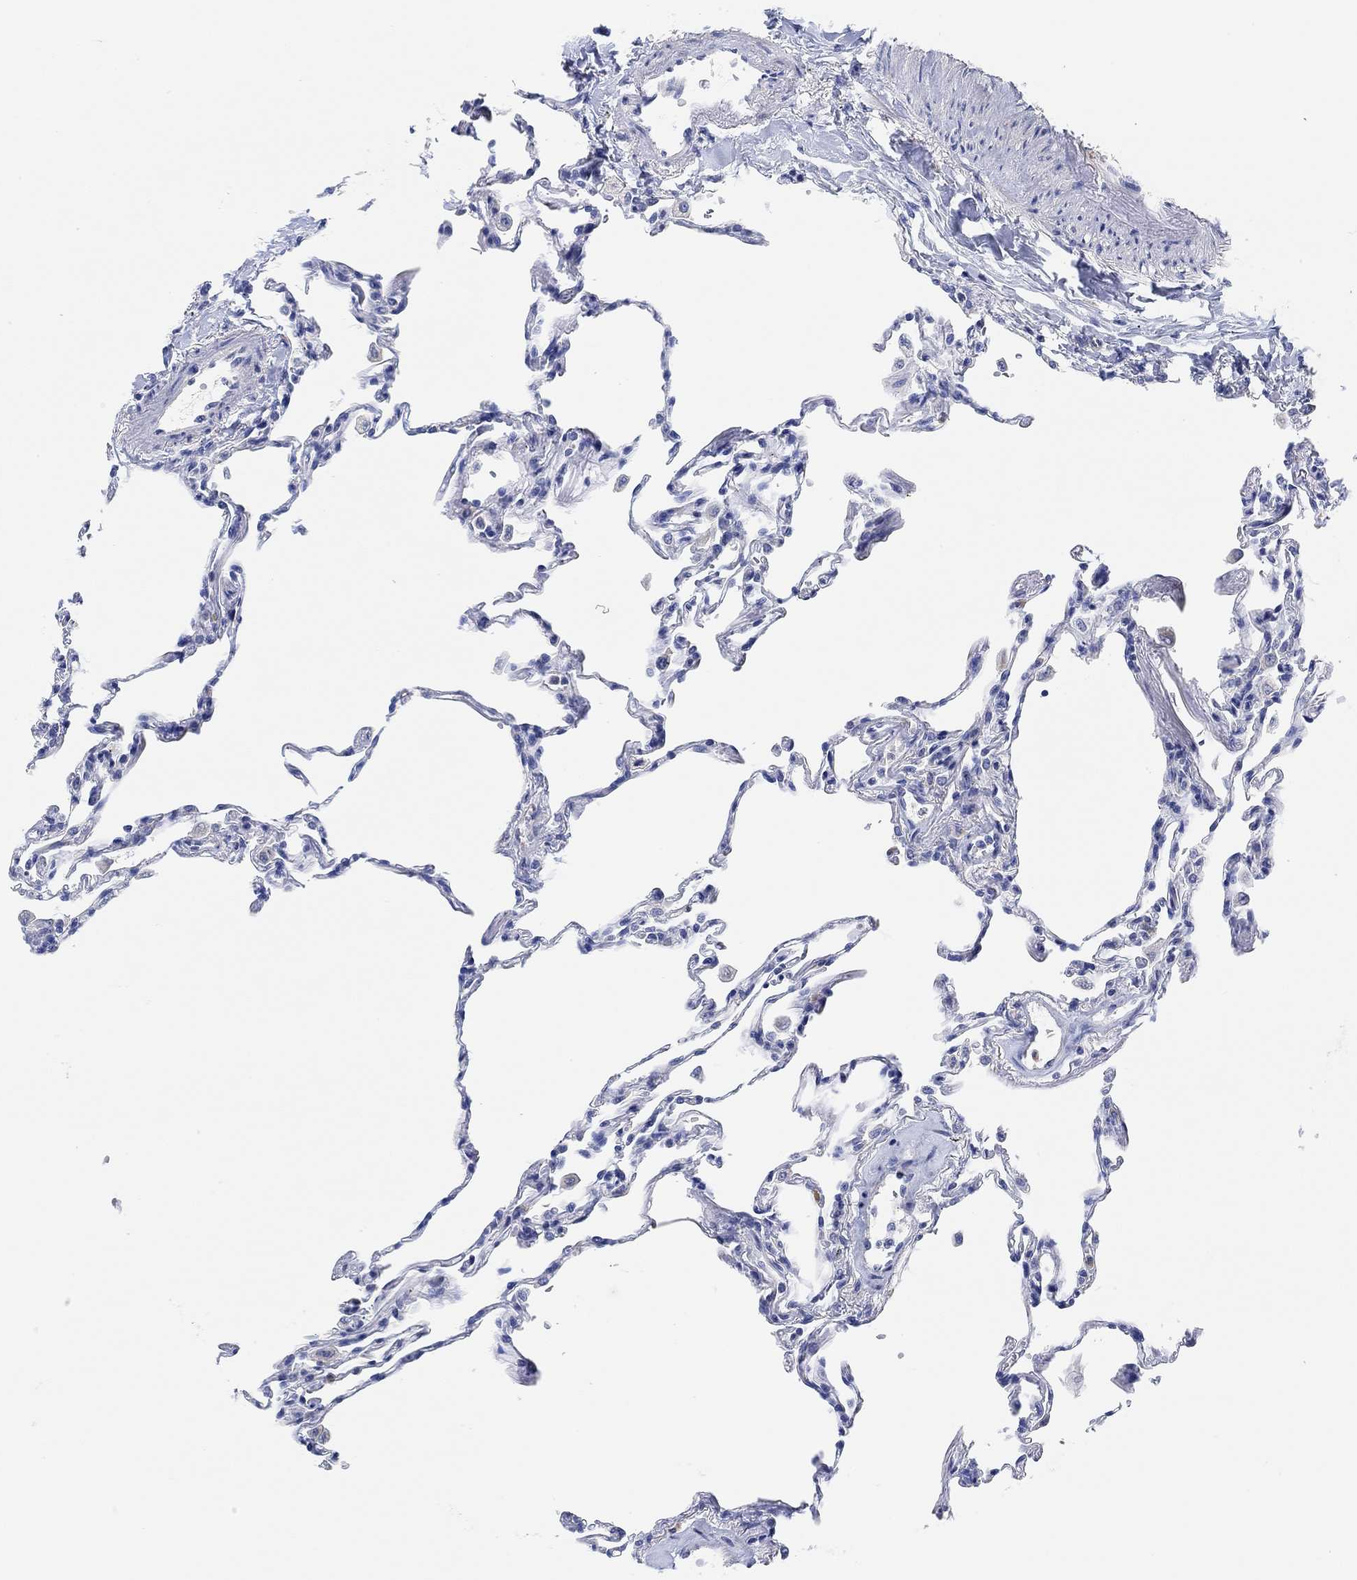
{"staining": {"intensity": "weak", "quantity": "<25%", "location": "cytoplasmic/membranous"}, "tissue": "lung", "cell_type": "Alveolar cells", "image_type": "normal", "snomed": [{"axis": "morphology", "description": "Normal tissue, NOS"}, {"axis": "topography", "description": "Lung"}], "caption": "Immunohistochemical staining of normal human lung displays no significant staining in alveolar cells.", "gene": "VAT1L", "patient": {"sex": "female", "age": 57}}